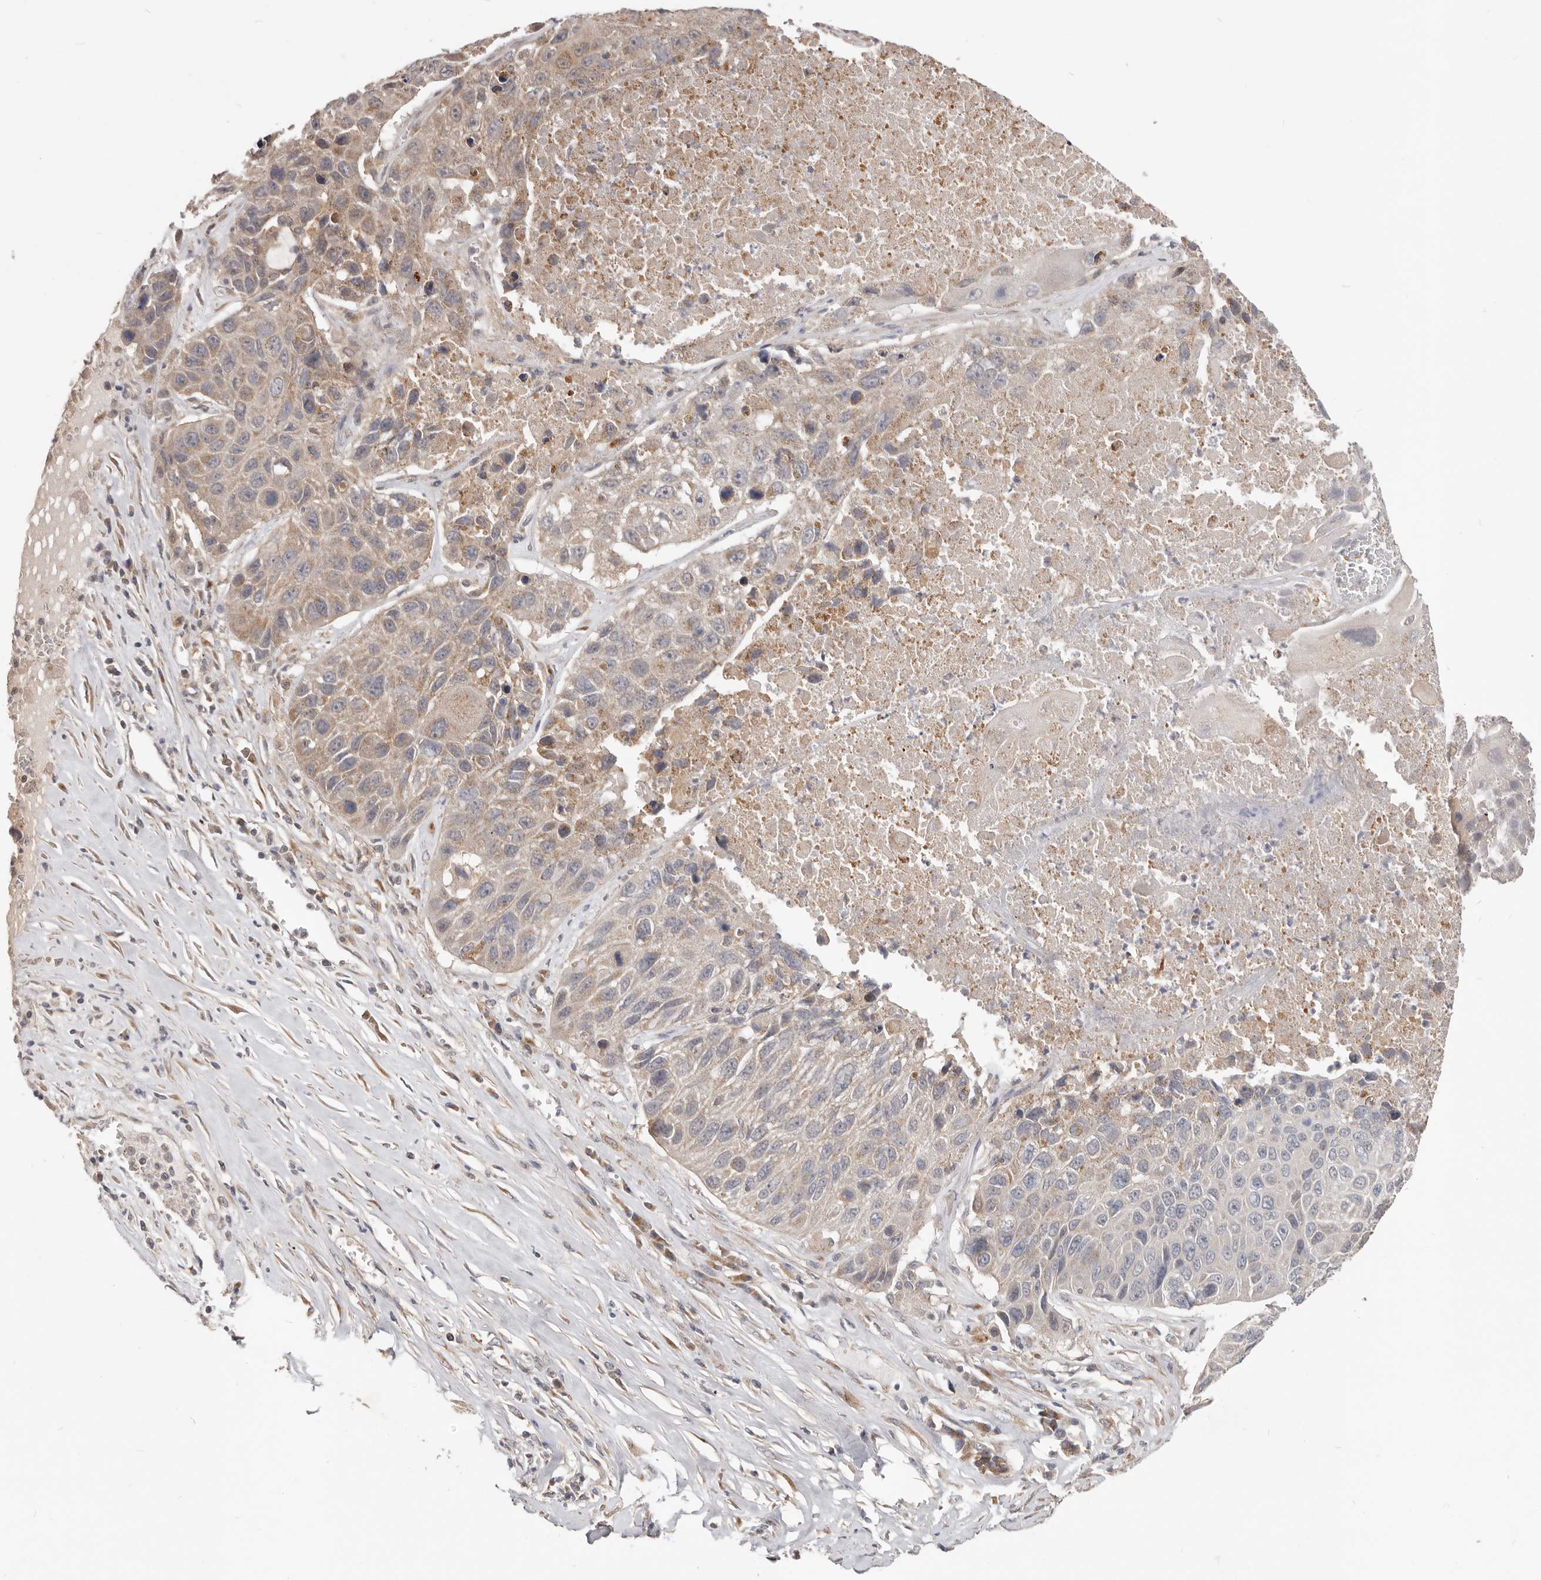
{"staining": {"intensity": "weak", "quantity": "<25%", "location": "cytoplasmic/membranous"}, "tissue": "lung cancer", "cell_type": "Tumor cells", "image_type": "cancer", "snomed": [{"axis": "morphology", "description": "Squamous cell carcinoma, NOS"}, {"axis": "topography", "description": "Lung"}], "caption": "This is a micrograph of immunohistochemistry (IHC) staining of squamous cell carcinoma (lung), which shows no staining in tumor cells.", "gene": "LRP6", "patient": {"sex": "male", "age": 61}}